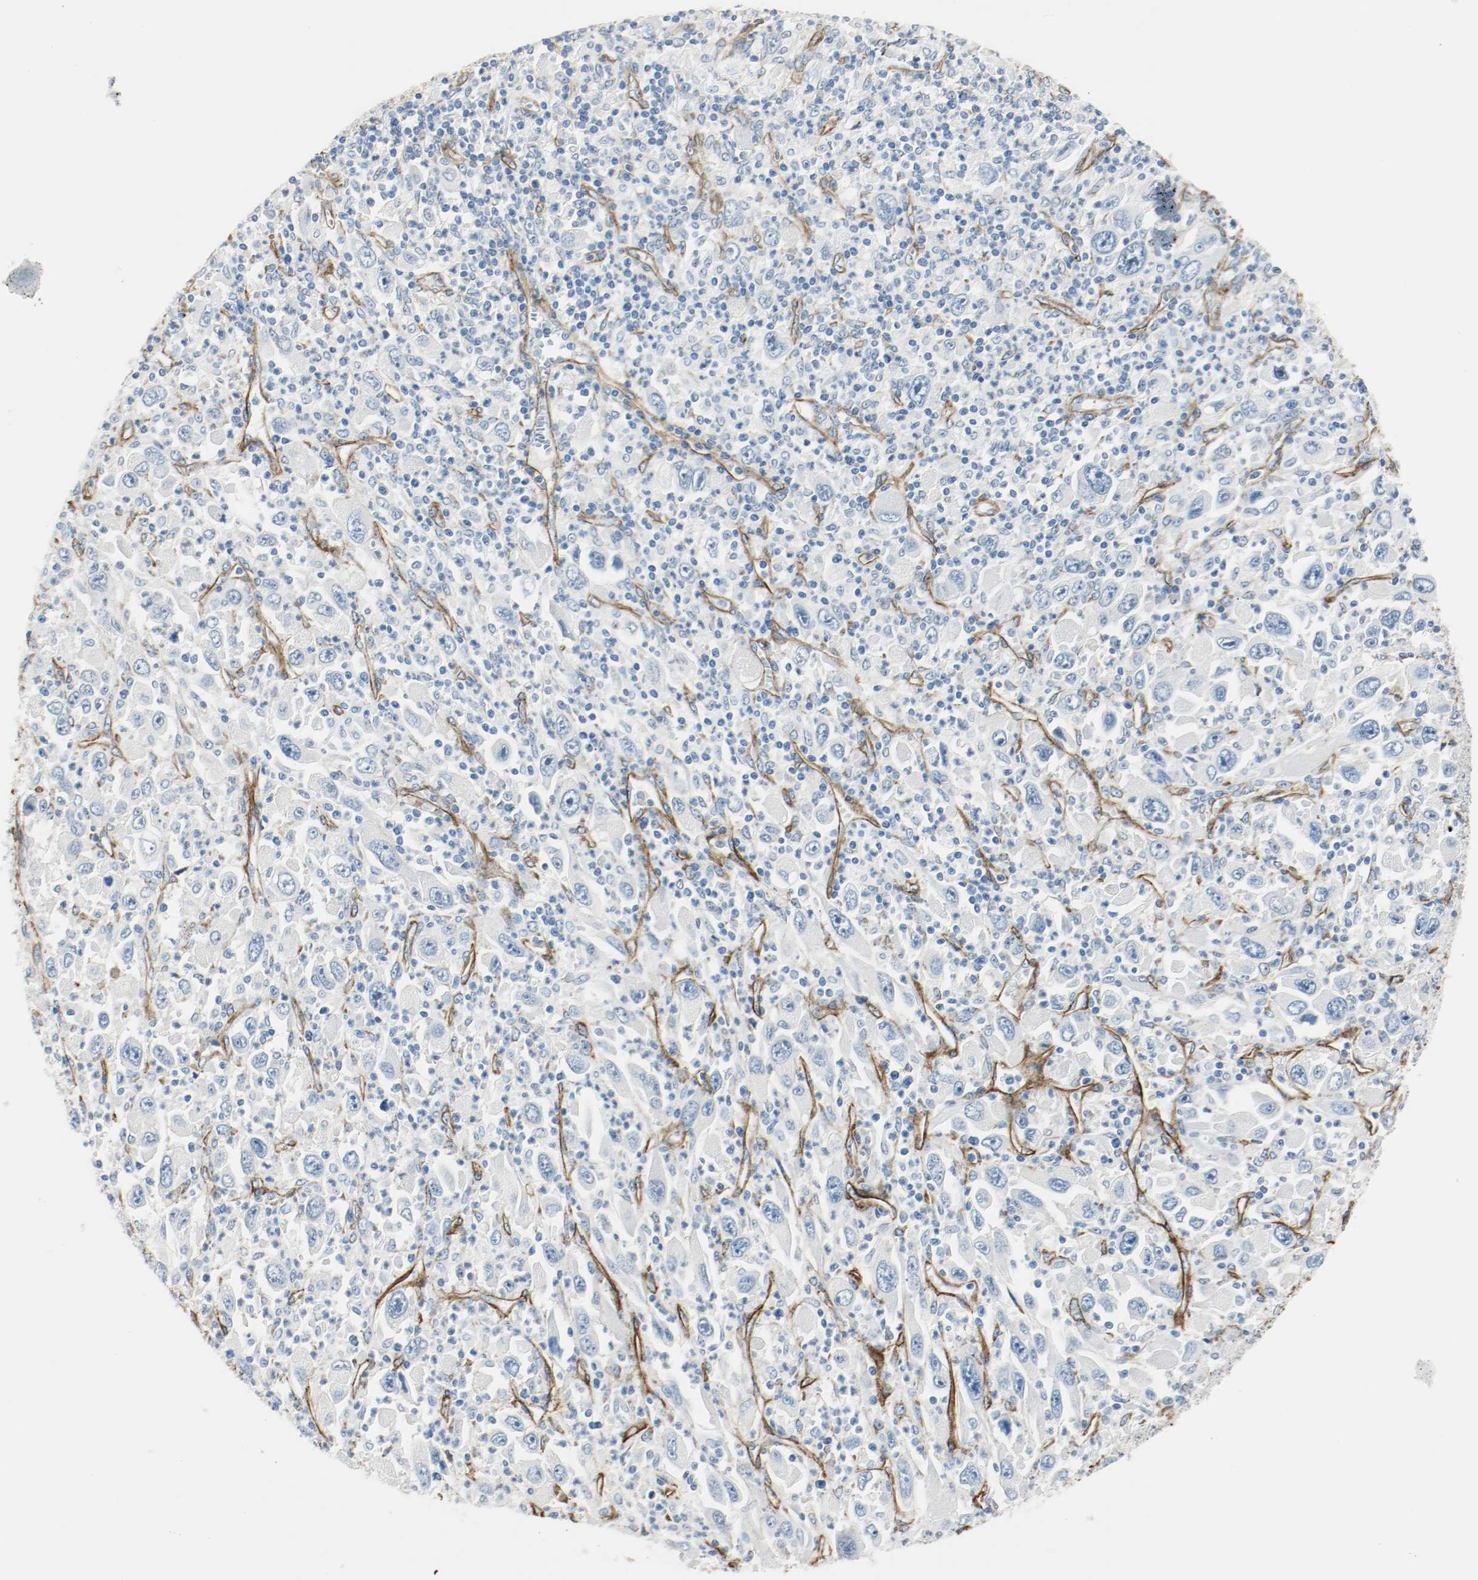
{"staining": {"intensity": "negative", "quantity": "none", "location": "none"}, "tissue": "melanoma", "cell_type": "Tumor cells", "image_type": "cancer", "snomed": [{"axis": "morphology", "description": "Malignant melanoma, Metastatic site"}, {"axis": "topography", "description": "Skin"}], "caption": "Immunohistochemistry micrograph of neoplastic tissue: human melanoma stained with DAB displays no significant protein expression in tumor cells.", "gene": "LAMB1", "patient": {"sex": "female", "age": 56}}